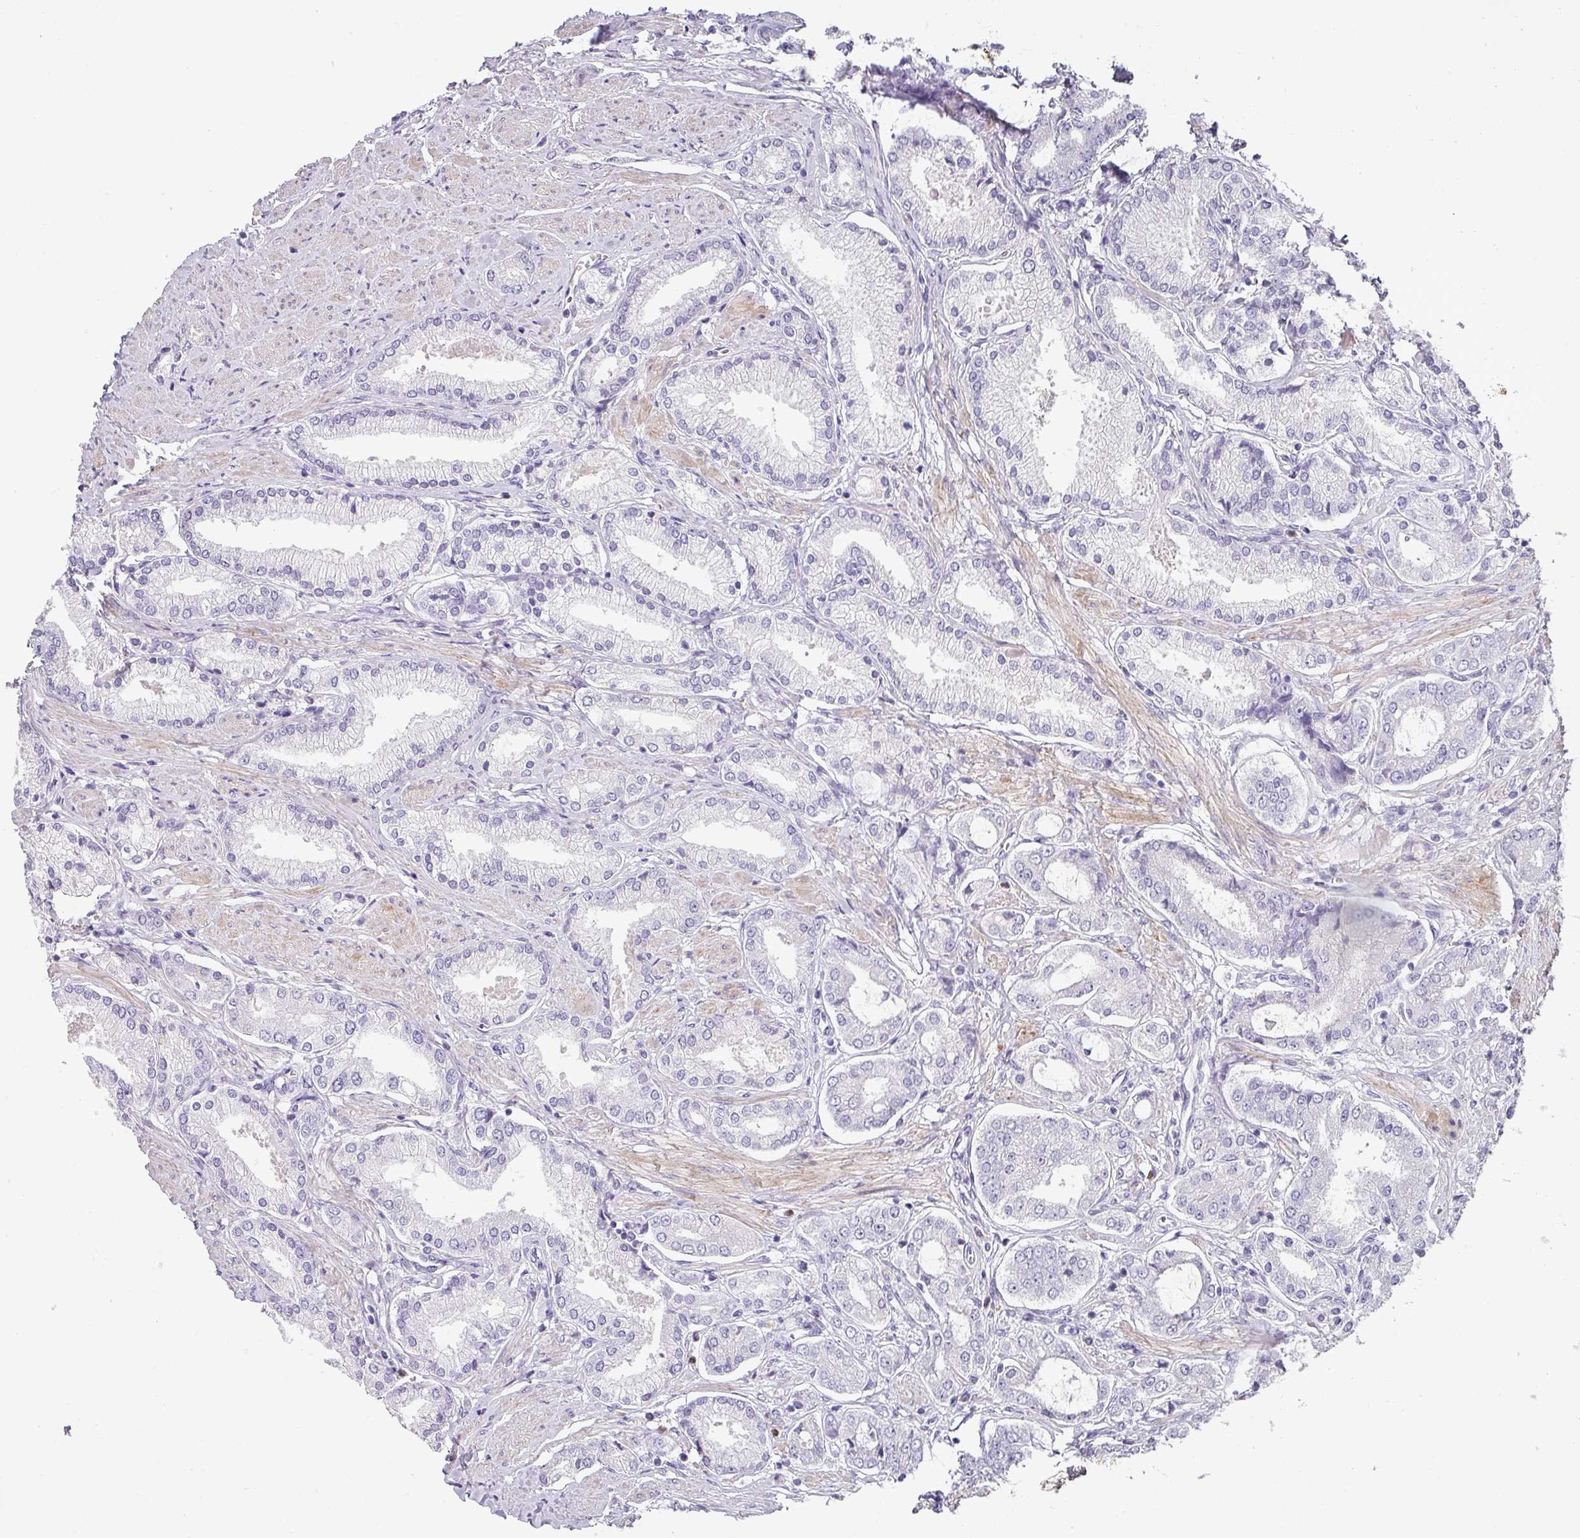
{"staining": {"intensity": "negative", "quantity": "none", "location": "none"}, "tissue": "prostate cancer", "cell_type": "Tumor cells", "image_type": "cancer", "snomed": [{"axis": "morphology", "description": "Adenocarcinoma, High grade"}, {"axis": "topography", "description": "Prostate and seminal vesicle, NOS"}], "caption": "The immunohistochemistry micrograph has no significant staining in tumor cells of adenocarcinoma (high-grade) (prostate) tissue. Brightfield microscopy of IHC stained with DAB (3,3'-diaminobenzidine) (brown) and hematoxylin (blue), captured at high magnification.", "gene": "BTLA", "patient": {"sex": "male", "age": 64}}